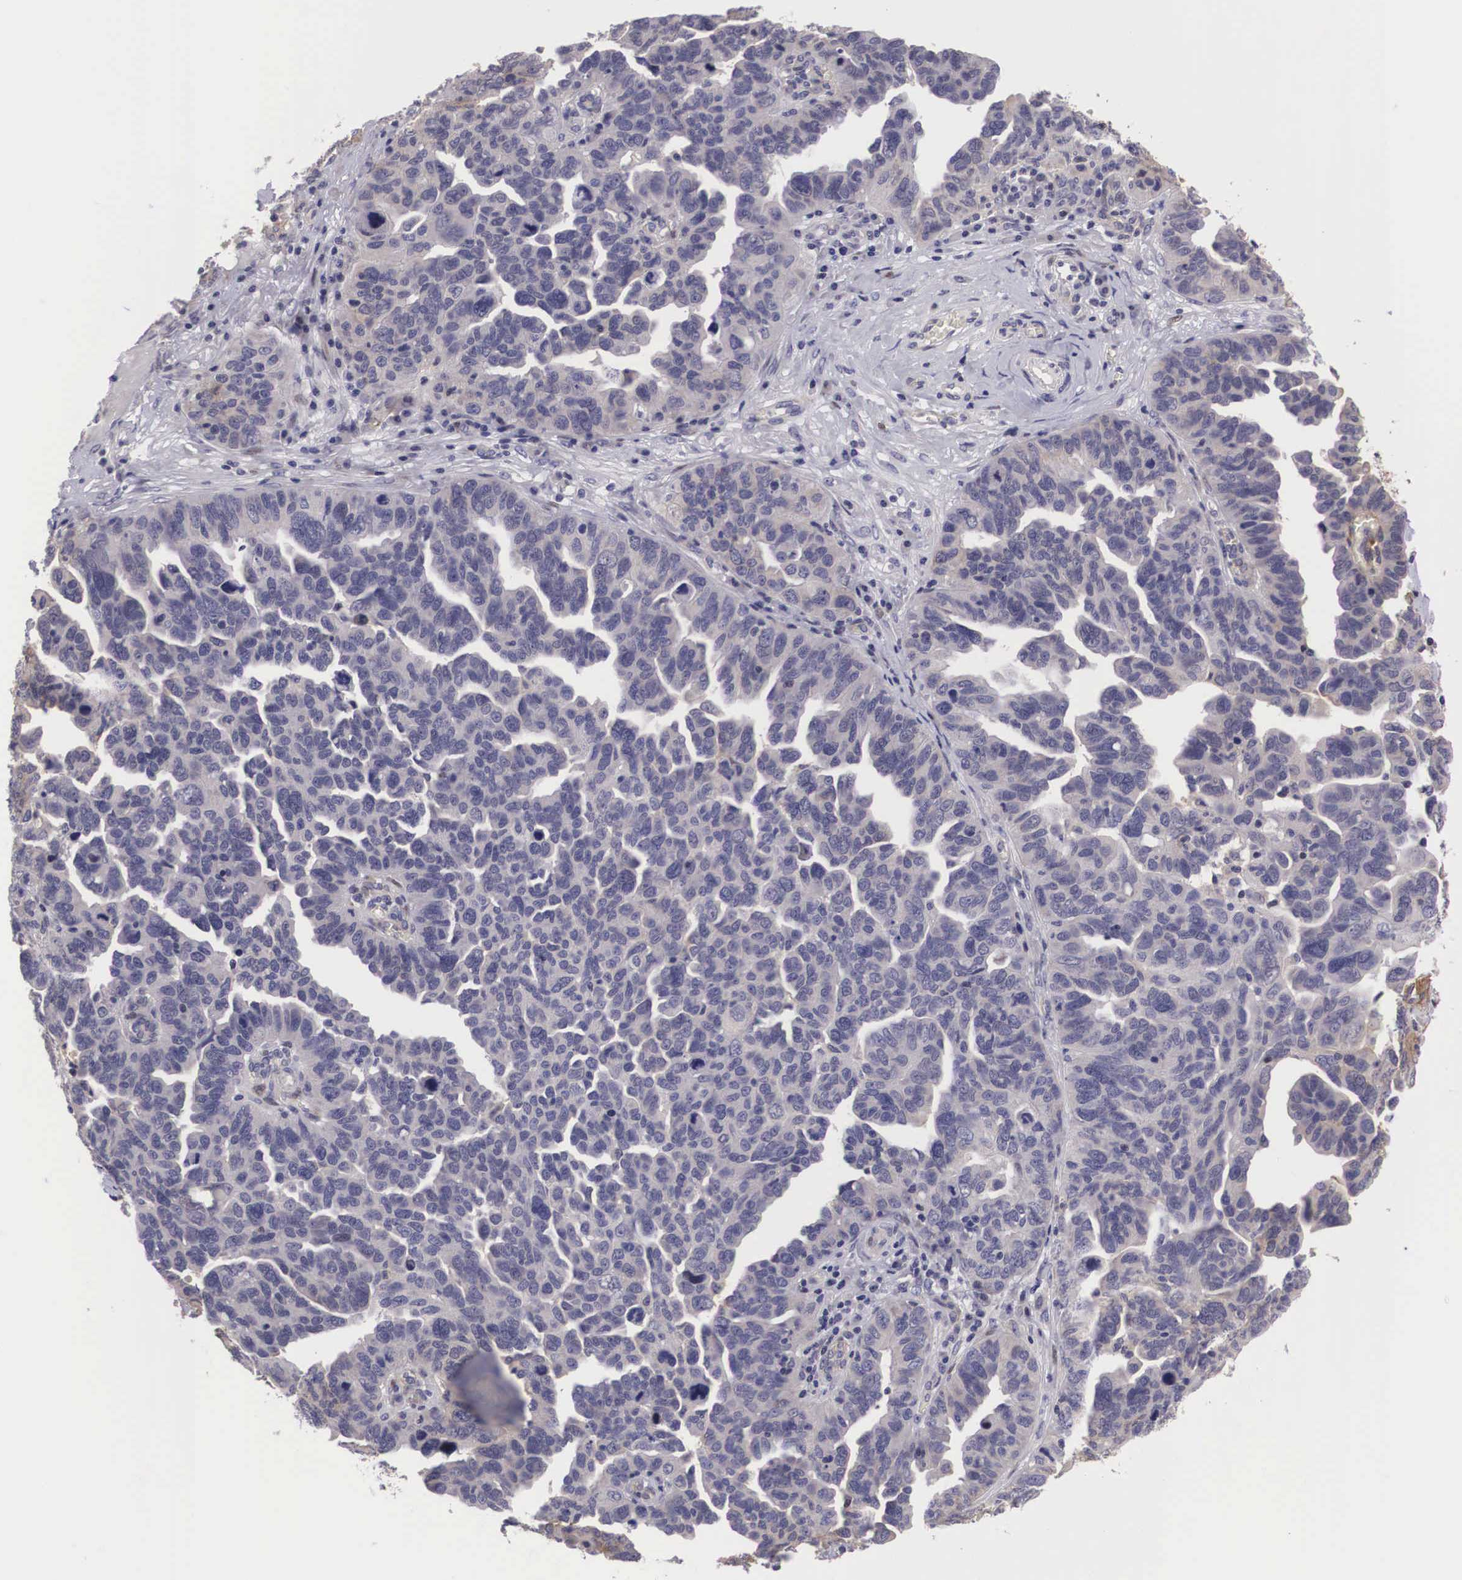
{"staining": {"intensity": "weak", "quantity": "<25%", "location": "cytoplasmic/membranous"}, "tissue": "ovarian cancer", "cell_type": "Tumor cells", "image_type": "cancer", "snomed": [{"axis": "morphology", "description": "Cystadenocarcinoma, serous, NOS"}, {"axis": "topography", "description": "Ovary"}], "caption": "A photomicrograph of ovarian cancer stained for a protein displays no brown staining in tumor cells. Nuclei are stained in blue.", "gene": "EMID1", "patient": {"sex": "female", "age": 64}}